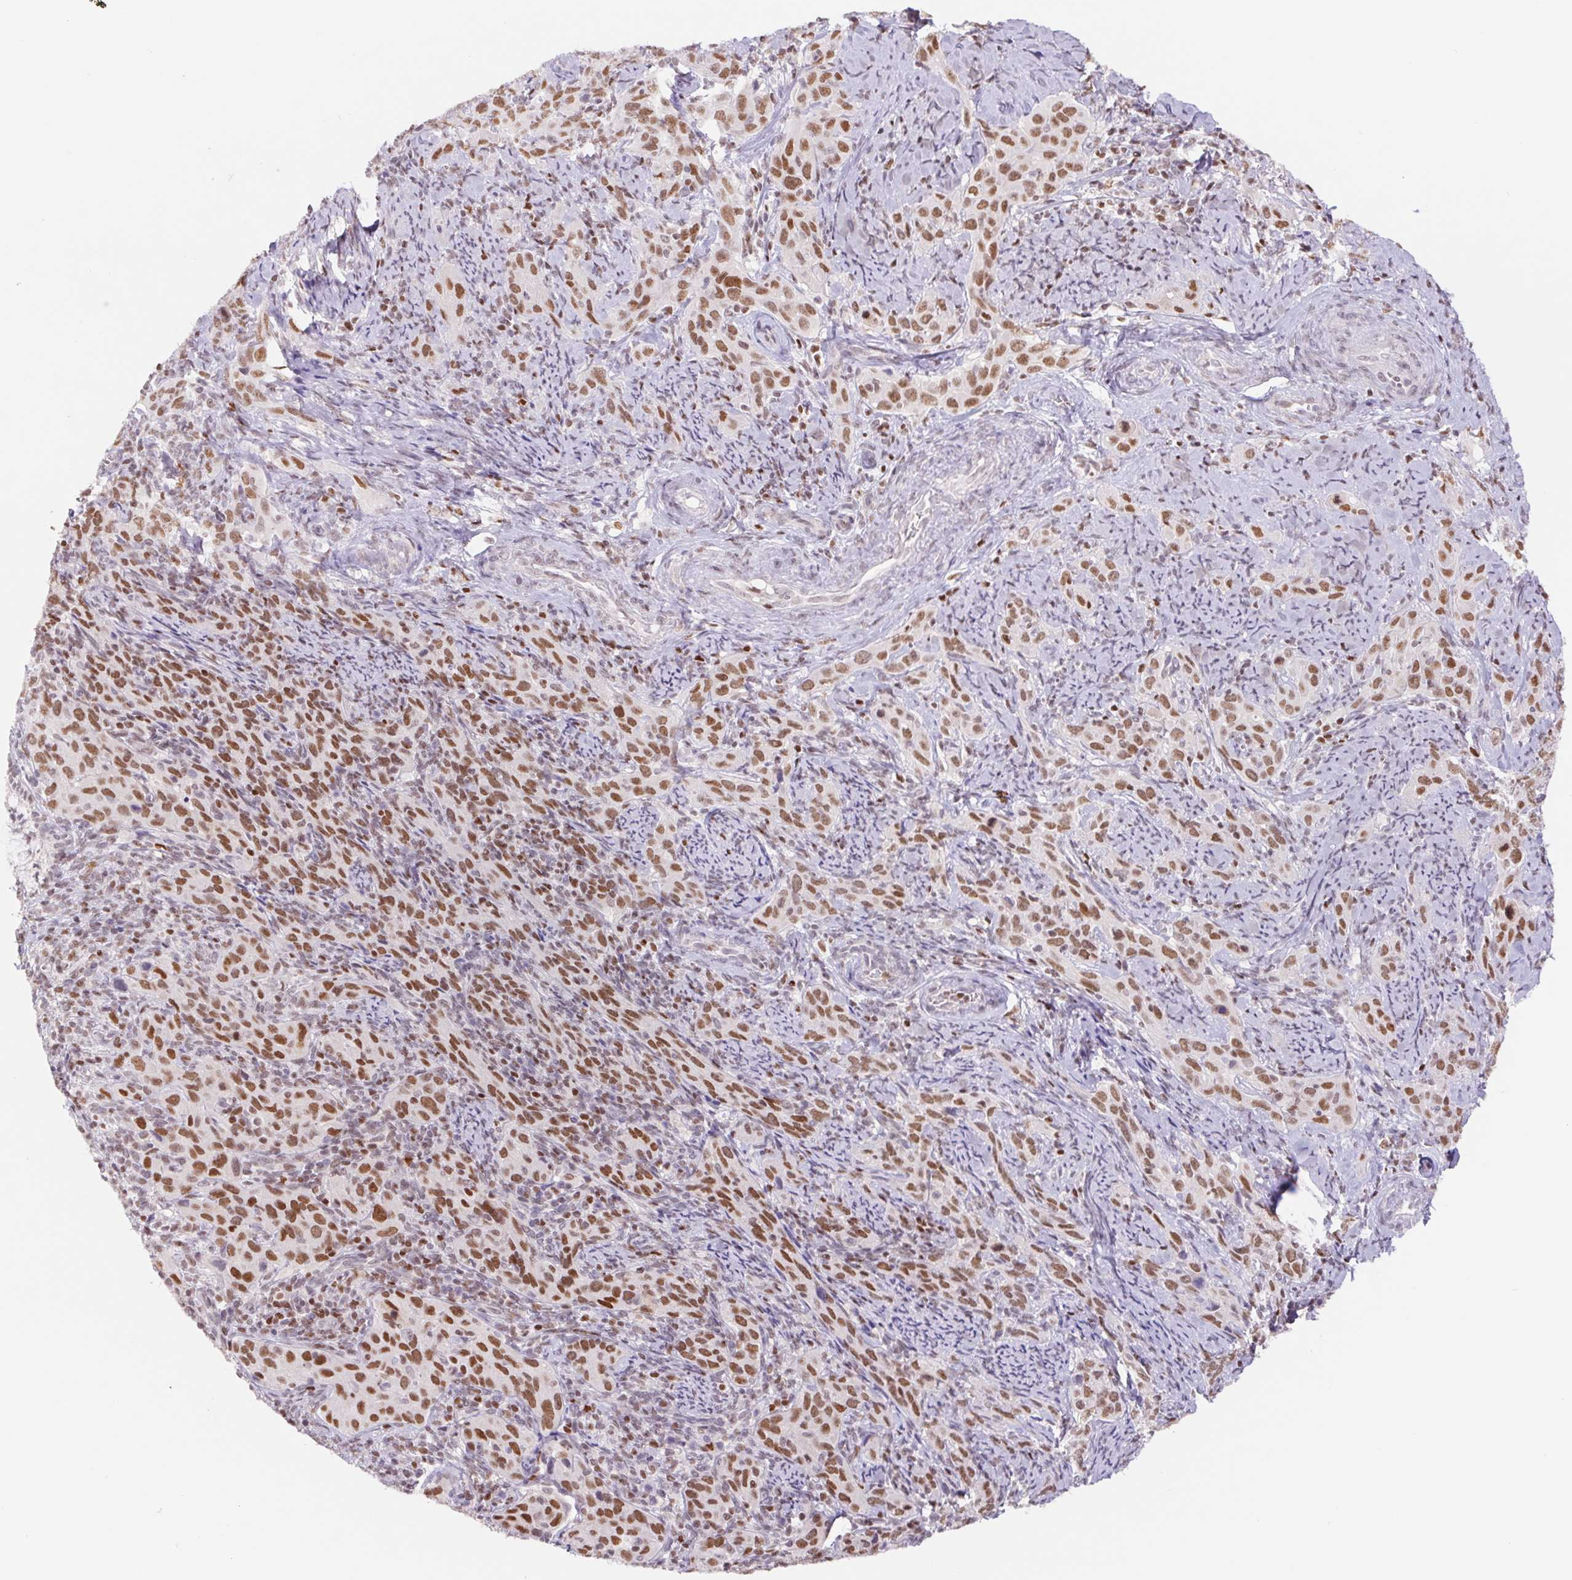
{"staining": {"intensity": "moderate", "quantity": ">75%", "location": "nuclear"}, "tissue": "cervical cancer", "cell_type": "Tumor cells", "image_type": "cancer", "snomed": [{"axis": "morphology", "description": "Squamous cell carcinoma, NOS"}, {"axis": "topography", "description": "Cervix"}], "caption": "Immunohistochemistry (IHC) (DAB (3,3'-diaminobenzidine)) staining of squamous cell carcinoma (cervical) reveals moderate nuclear protein positivity in about >75% of tumor cells.", "gene": "TRERF1", "patient": {"sex": "female", "age": 51}}